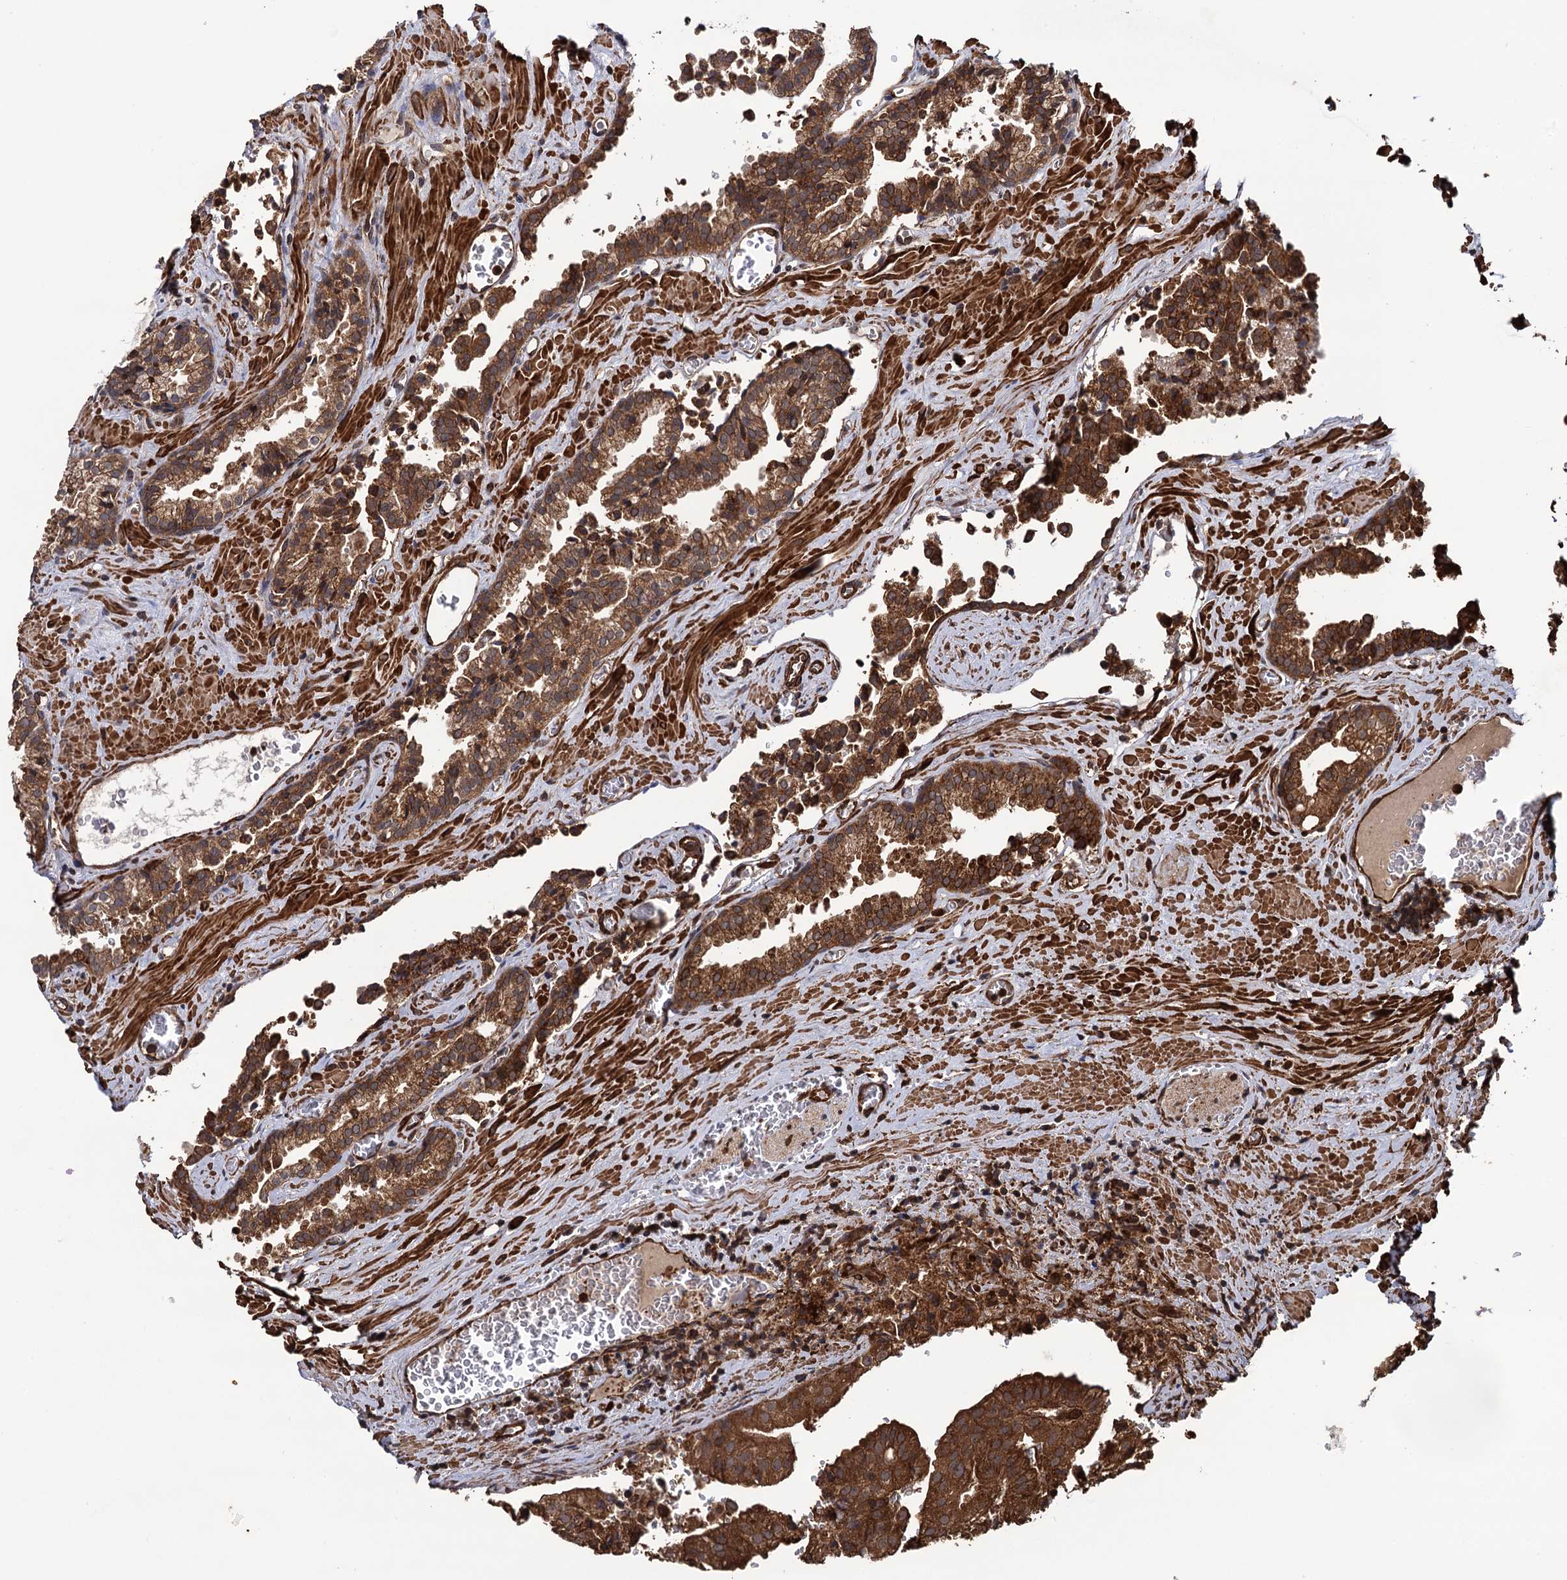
{"staining": {"intensity": "strong", "quantity": ">75%", "location": "cytoplasmic/membranous"}, "tissue": "prostate cancer", "cell_type": "Tumor cells", "image_type": "cancer", "snomed": [{"axis": "morphology", "description": "Adenocarcinoma, High grade"}, {"axis": "topography", "description": "Prostate"}], "caption": "Prostate high-grade adenocarcinoma stained for a protein shows strong cytoplasmic/membranous positivity in tumor cells.", "gene": "ATP8B4", "patient": {"sex": "male", "age": 68}}